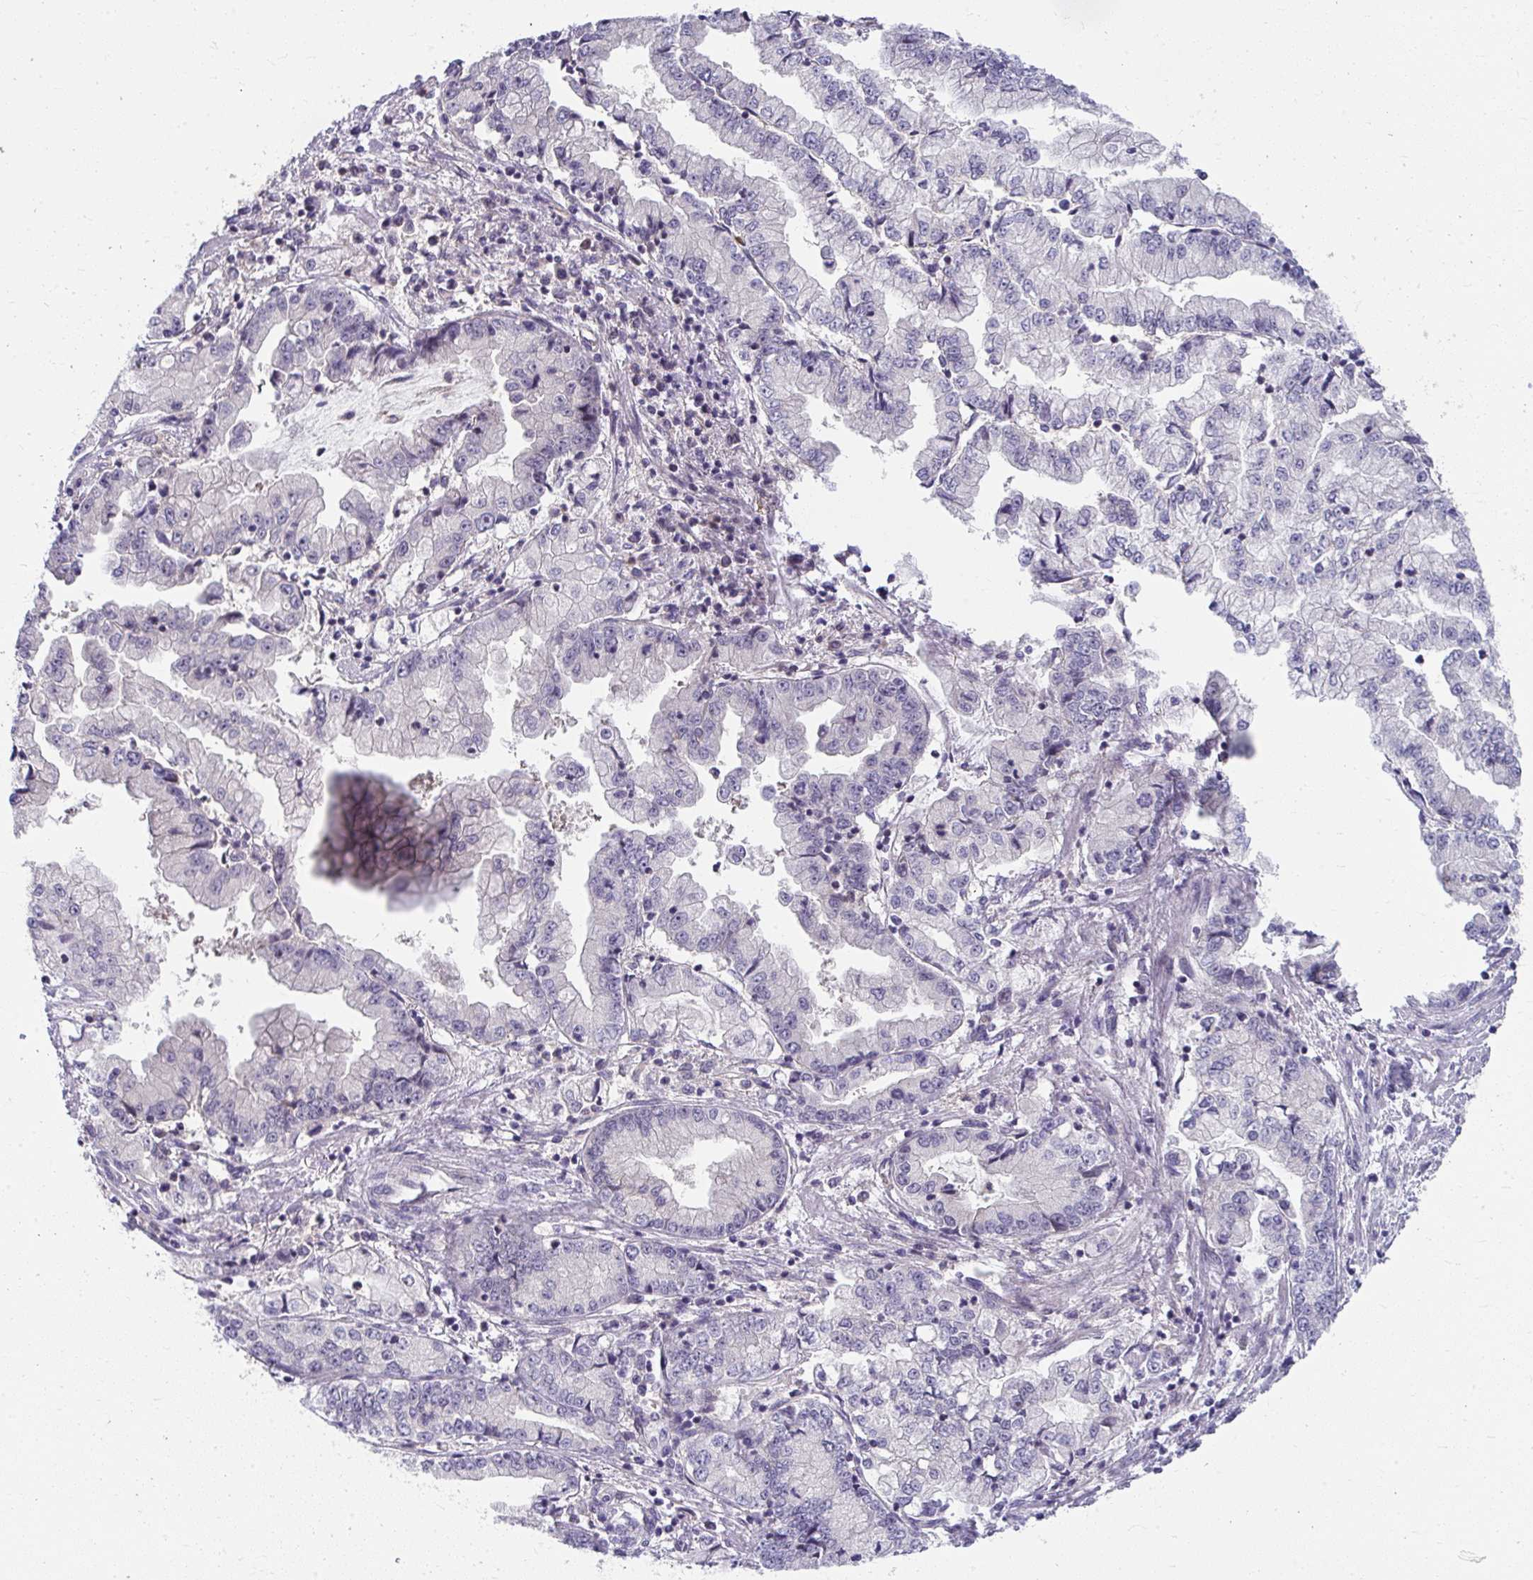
{"staining": {"intensity": "negative", "quantity": "none", "location": "none"}, "tissue": "stomach cancer", "cell_type": "Tumor cells", "image_type": "cancer", "snomed": [{"axis": "morphology", "description": "Adenocarcinoma, NOS"}, {"axis": "topography", "description": "Stomach, upper"}], "caption": "Tumor cells show no significant protein staining in adenocarcinoma (stomach). (Brightfield microscopy of DAB immunohistochemistry at high magnification).", "gene": "MUS81", "patient": {"sex": "female", "age": 74}}